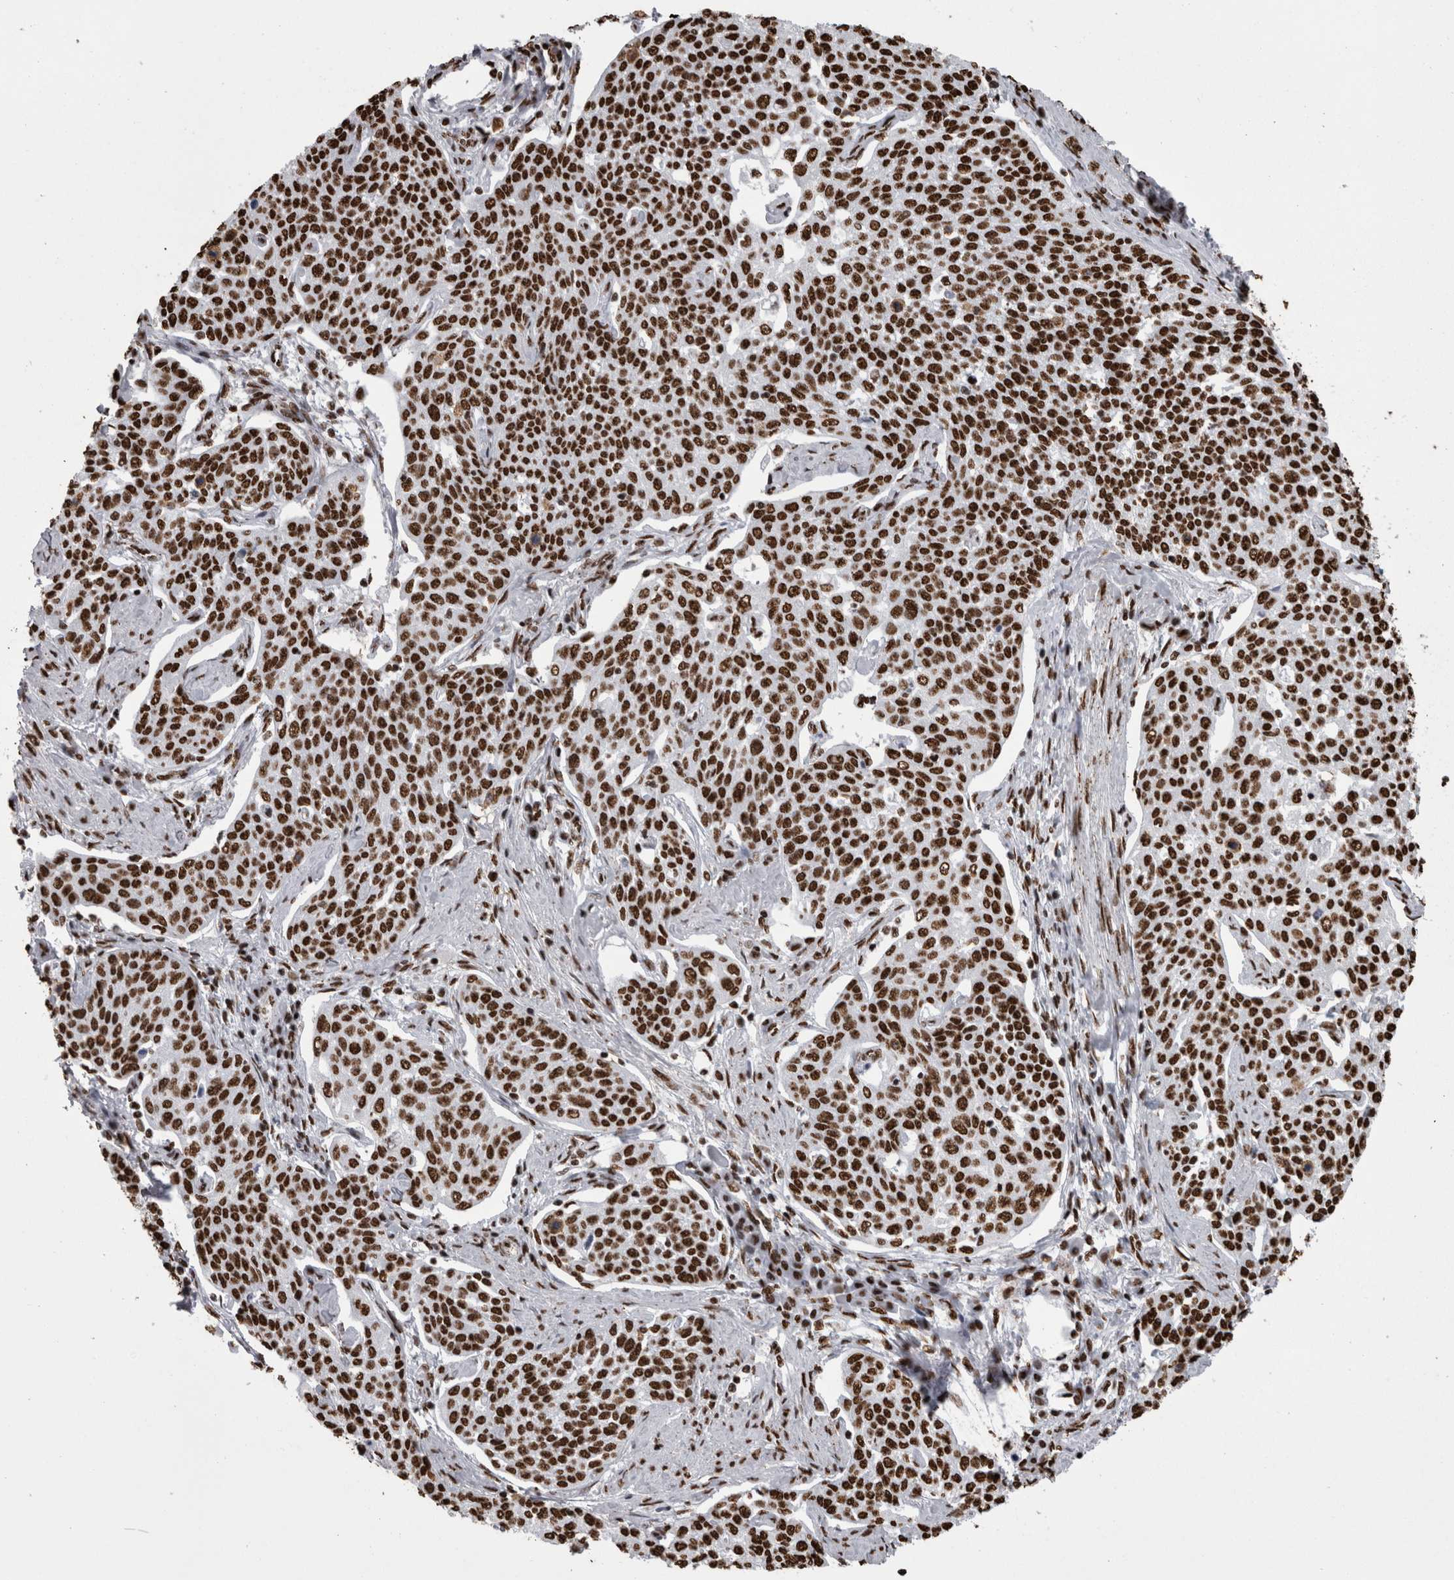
{"staining": {"intensity": "strong", "quantity": ">75%", "location": "nuclear"}, "tissue": "cervical cancer", "cell_type": "Tumor cells", "image_type": "cancer", "snomed": [{"axis": "morphology", "description": "Squamous cell carcinoma, NOS"}, {"axis": "topography", "description": "Cervix"}], "caption": "Brown immunohistochemical staining in human cervical cancer shows strong nuclear staining in approximately >75% of tumor cells. (DAB (3,3'-diaminobenzidine) IHC with brightfield microscopy, high magnification).", "gene": "HNRNPM", "patient": {"sex": "female", "age": 34}}